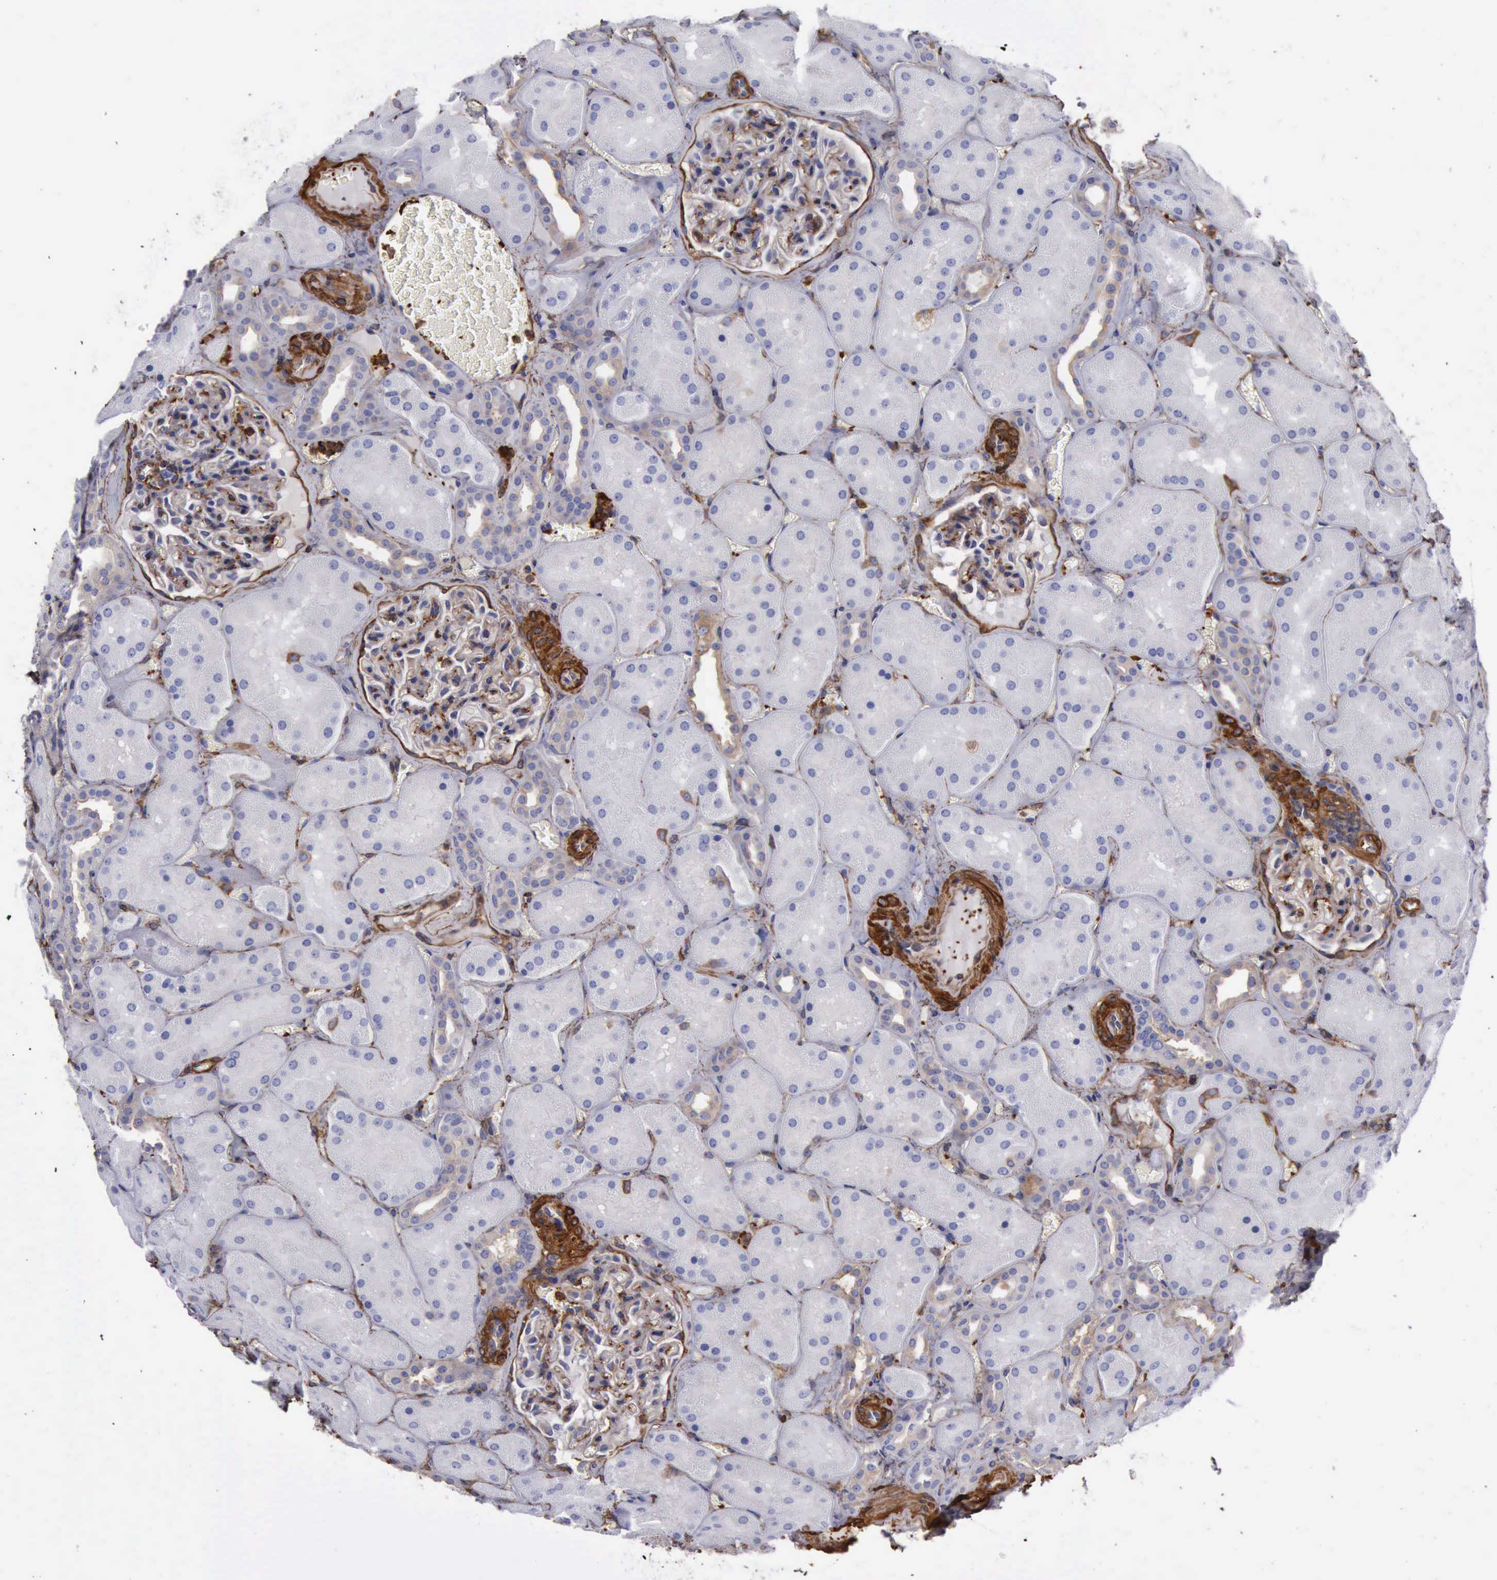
{"staining": {"intensity": "strong", "quantity": "25%-75%", "location": "cytoplasmic/membranous"}, "tissue": "kidney", "cell_type": "Cells in glomeruli", "image_type": "normal", "snomed": [{"axis": "morphology", "description": "Normal tissue, NOS"}, {"axis": "topography", "description": "Kidney"}], "caption": "Benign kidney was stained to show a protein in brown. There is high levels of strong cytoplasmic/membranous positivity in approximately 25%-75% of cells in glomeruli. The staining was performed using DAB (3,3'-diaminobenzidine) to visualize the protein expression in brown, while the nuclei were stained in blue with hematoxylin (Magnification: 20x).", "gene": "FLNA", "patient": {"sex": "male", "age": 28}}